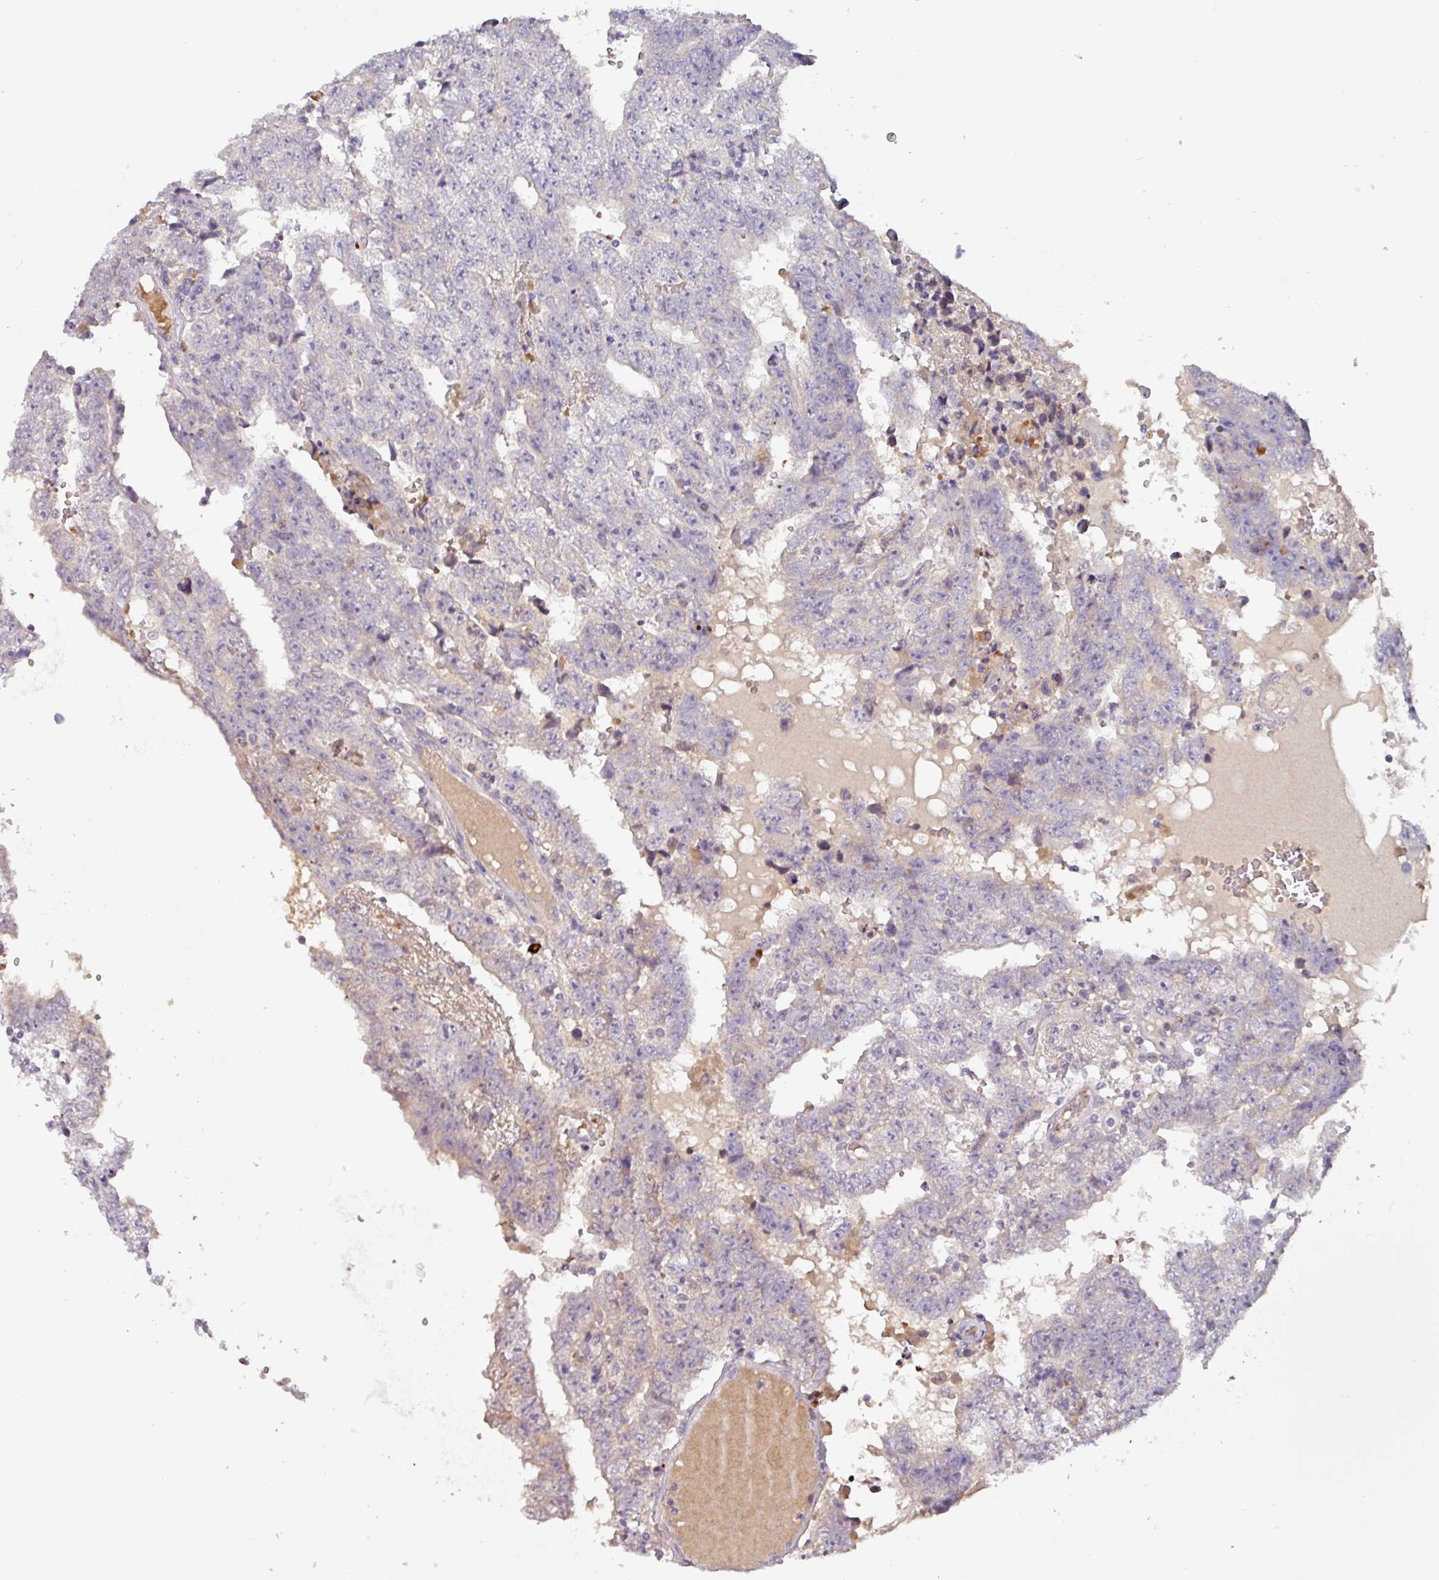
{"staining": {"intensity": "negative", "quantity": "none", "location": "none"}, "tissue": "testis cancer", "cell_type": "Tumor cells", "image_type": "cancer", "snomed": [{"axis": "morphology", "description": "Carcinoma, Embryonal, NOS"}, {"axis": "topography", "description": "Testis"}], "caption": "This is an IHC photomicrograph of human testis cancer. There is no positivity in tumor cells.", "gene": "SLC5A10", "patient": {"sex": "male", "age": 25}}